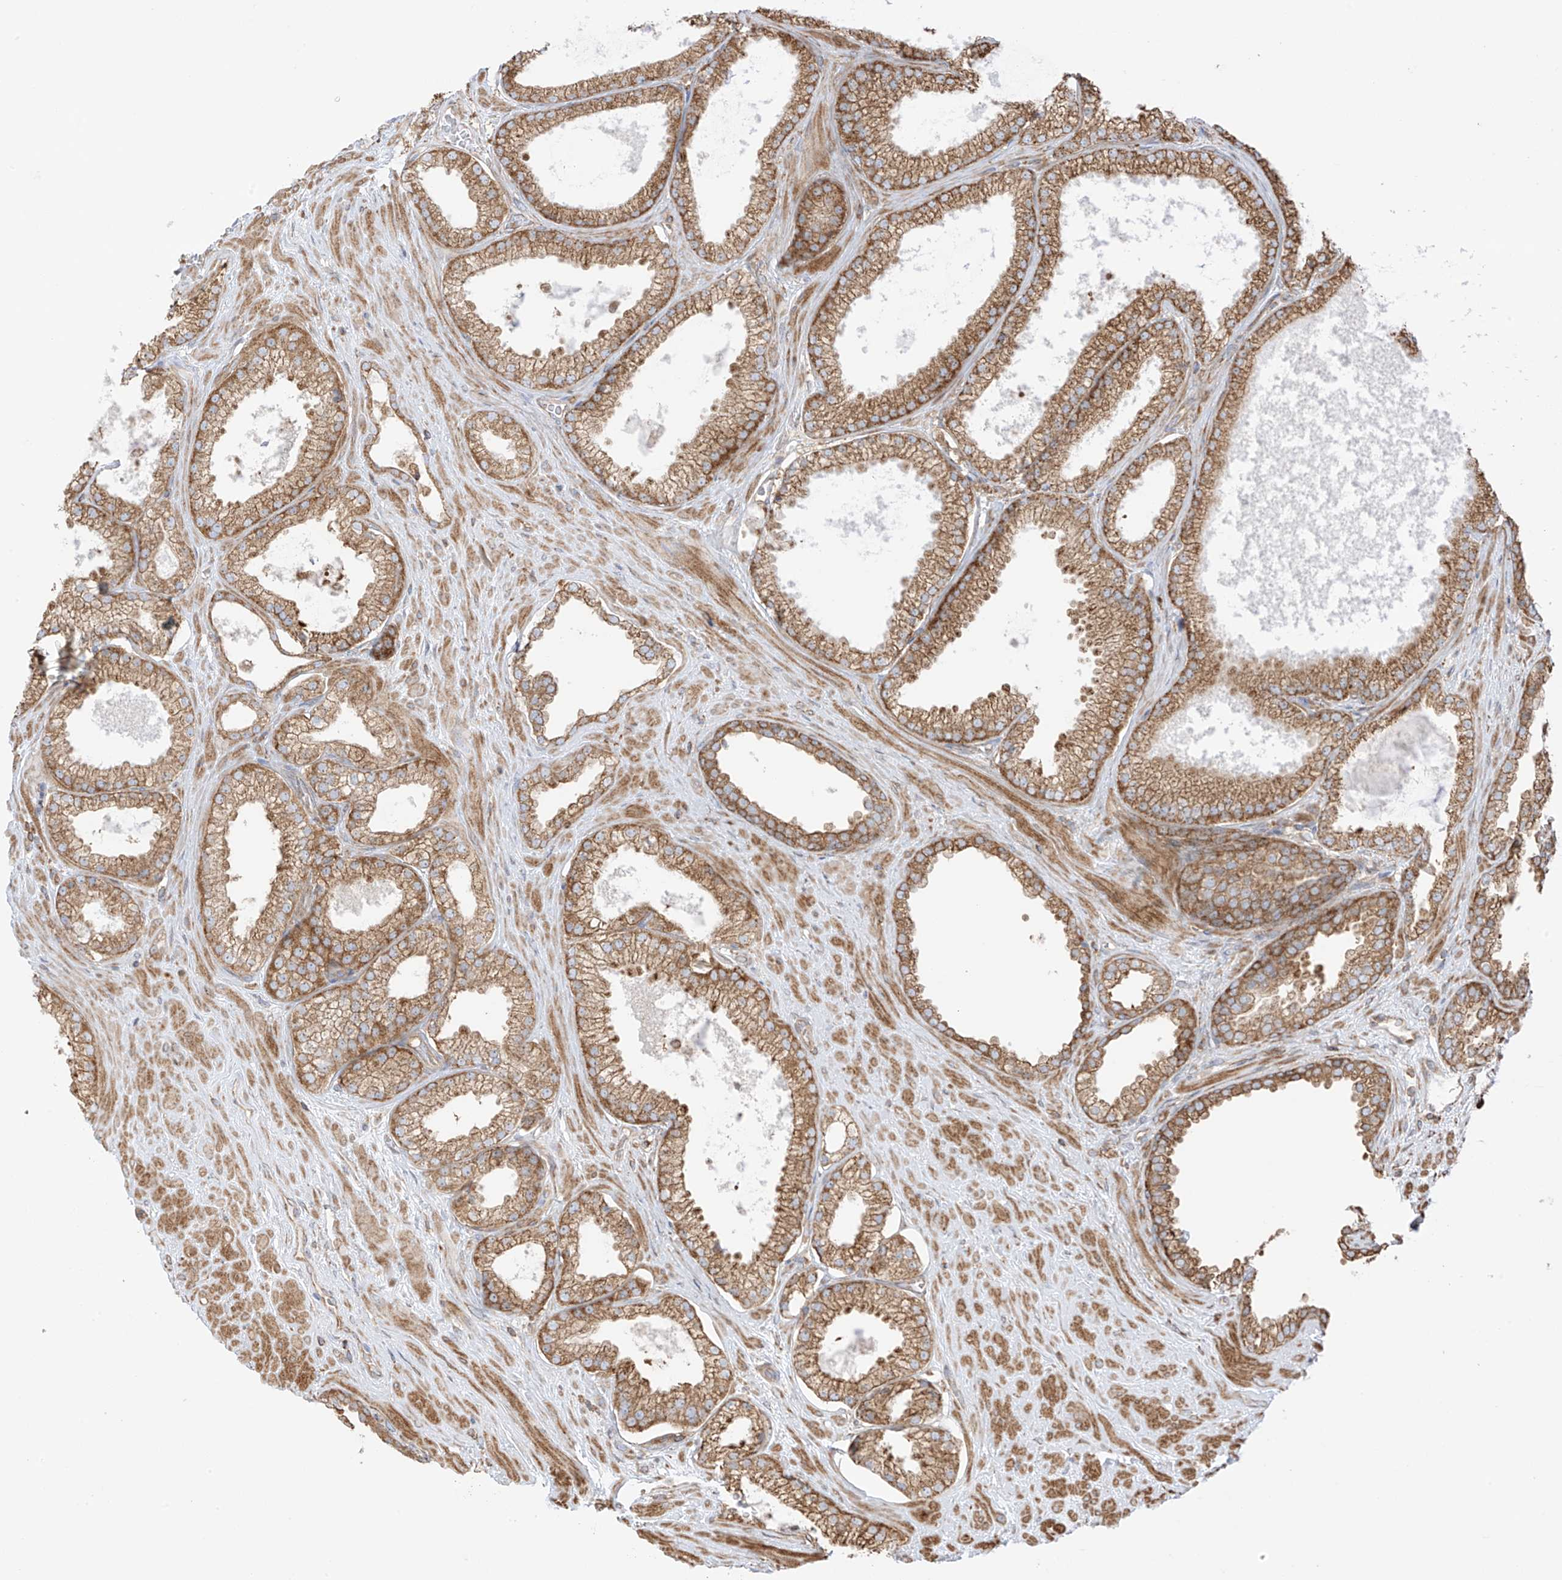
{"staining": {"intensity": "strong", "quantity": ">75%", "location": "cytoplasmic/membranous"}, "tissue": "prostate cancer", "cell_type": "Tumor cells", "image_type": "cancer", "snomed": [{"axis": "morphology", "description": "Adenocarcinoma, Low grade"}, {"axis": "topography", "description": "Prostate"}], "caption": "Strong cytoplasmic/membranous positivity for a protein is appreciated in about >75% of tumor cells of adenocarcinoma (low-grade) (prostate) using immunohistochemistry.", "gene": "XKR3", "patient": {"sex": "male", "age": 62}}